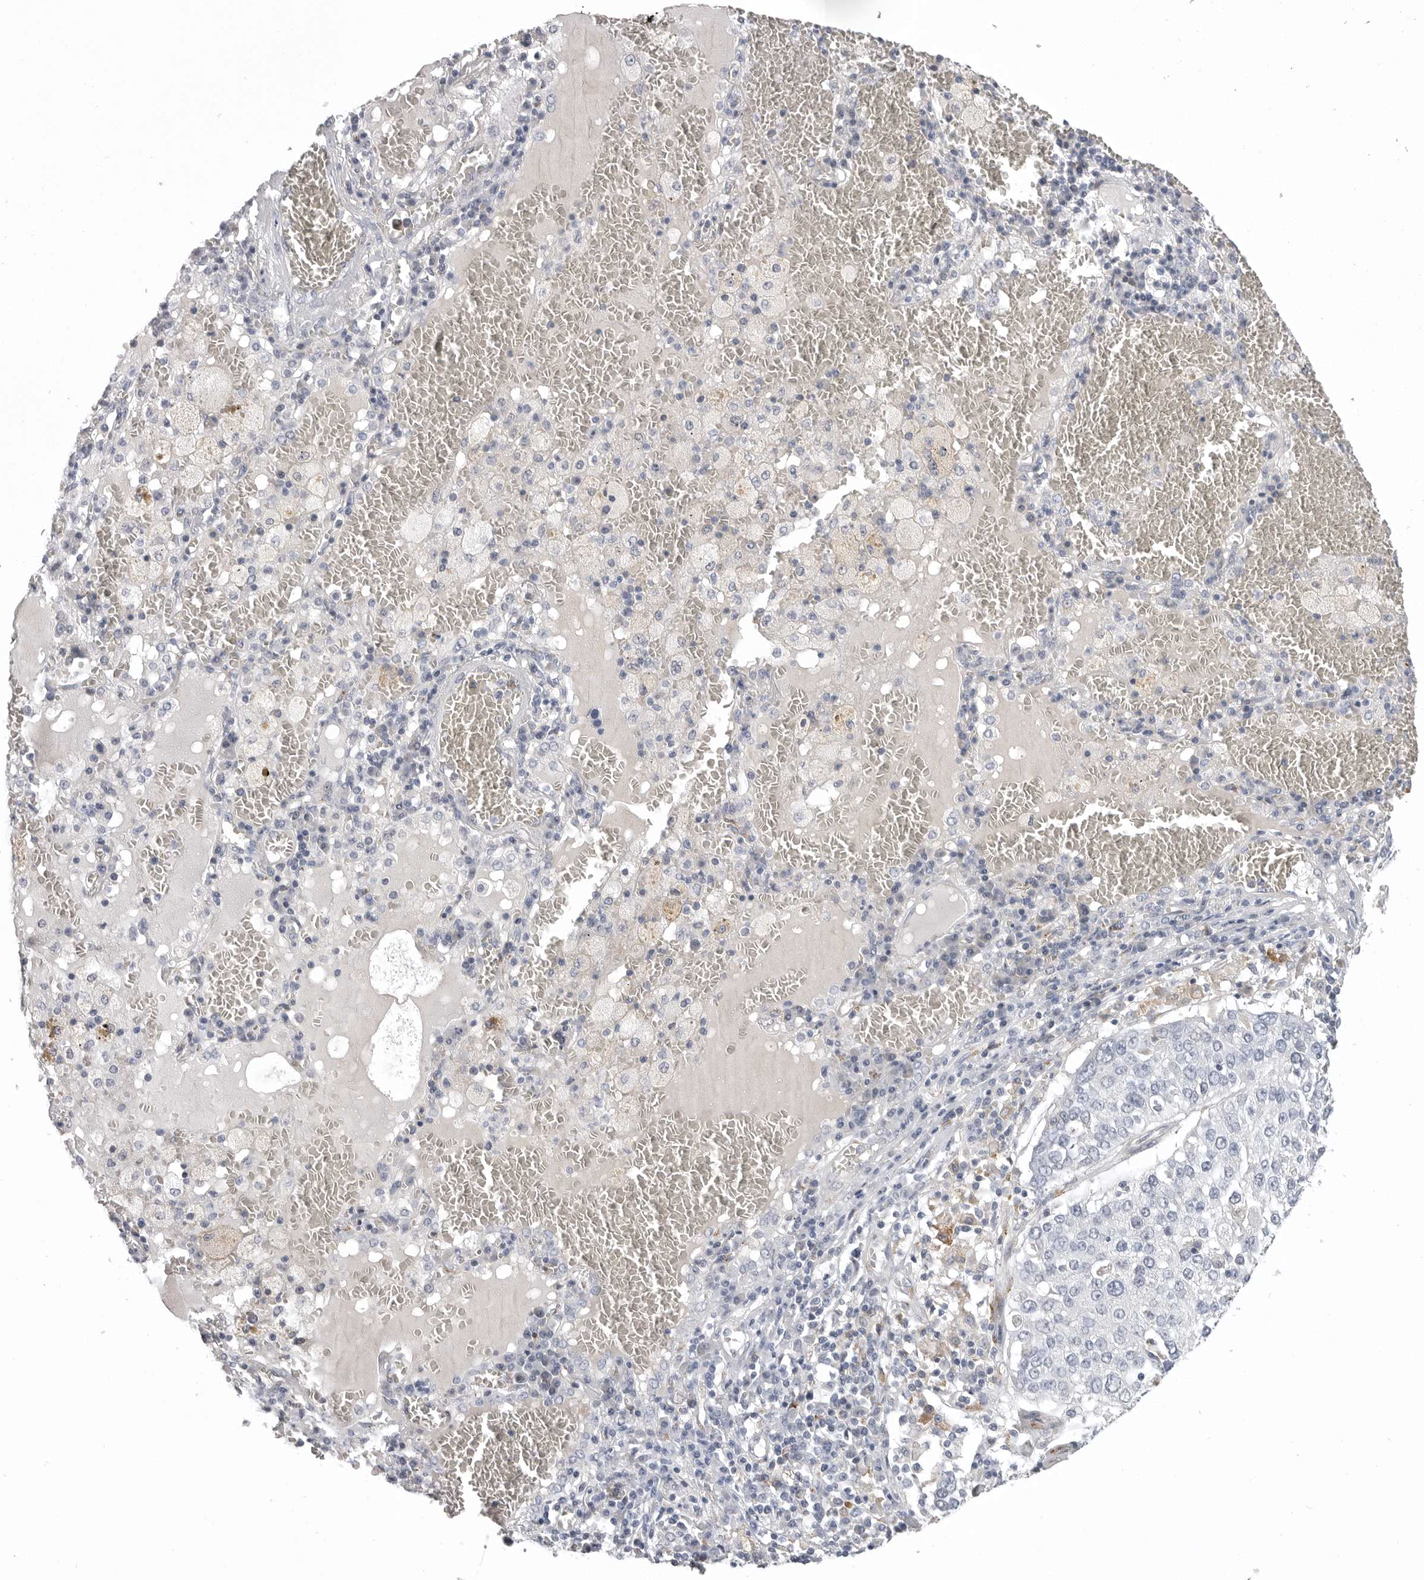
{"staining": {"intensity": "negative", "quantity": "none", "location": "none"}, "tissue": "lung cancer", "cell_type": "Tumor cells", "image_type": "cancer", "snomed": [{"axis": "morphology", "description": "Squamous cell carcinoma, NOS"}, {"axis": "topography", "description": "Lung"}], "caption": "High power microscopy micrograph of an immunohistochemistry micrograph of squamous cell carcinoma (lung), revealing no significant expression in tumor cells.", "gene": "SERPING1", "patient": {"sex": "male", "age": 65}}